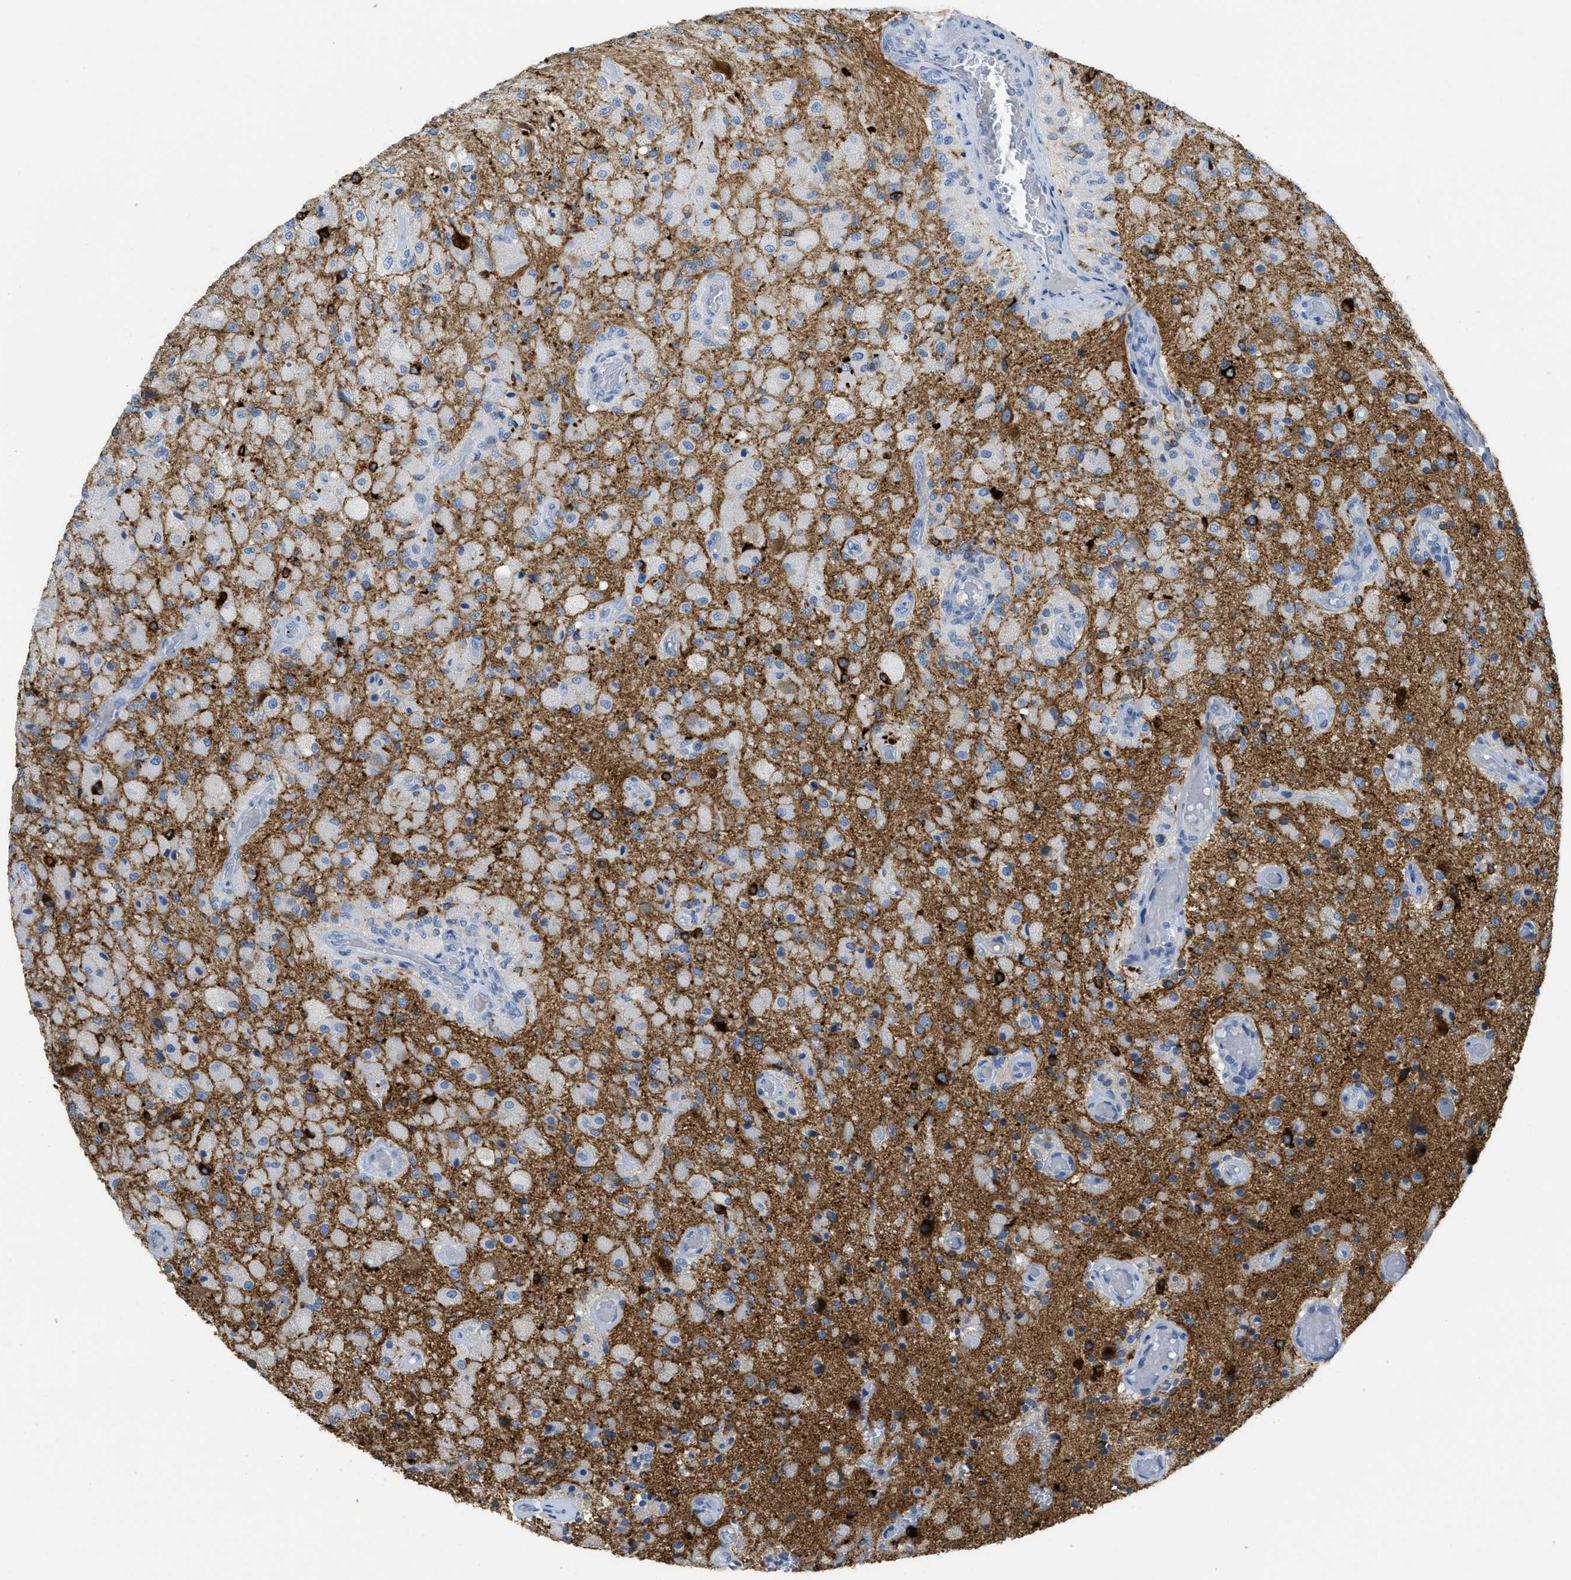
{"staining": {"intensity": "strong", "quantity": "<25%", "location": "cytoplasmic/membranous"}, "tissue": "glioma", "cell_type": "Tumor cells", "image_type": "cancer", "snomed": [{"axis": "morphology", "description": "Normal tissue, NOS"}, {"axis": "morphology", "description": "Glioma, malignant, High grade"}, {"axis": "topography", "description": "Cerebral cortex"}], "caption": "High-grade glioma (malignant) stained with immunohistochemistry reveals strong cytoplasmic/membranous positivity in about <25% of tumor cells.", "gene": "CNNM4", "patient": {"sex": "male", "age": 77}}